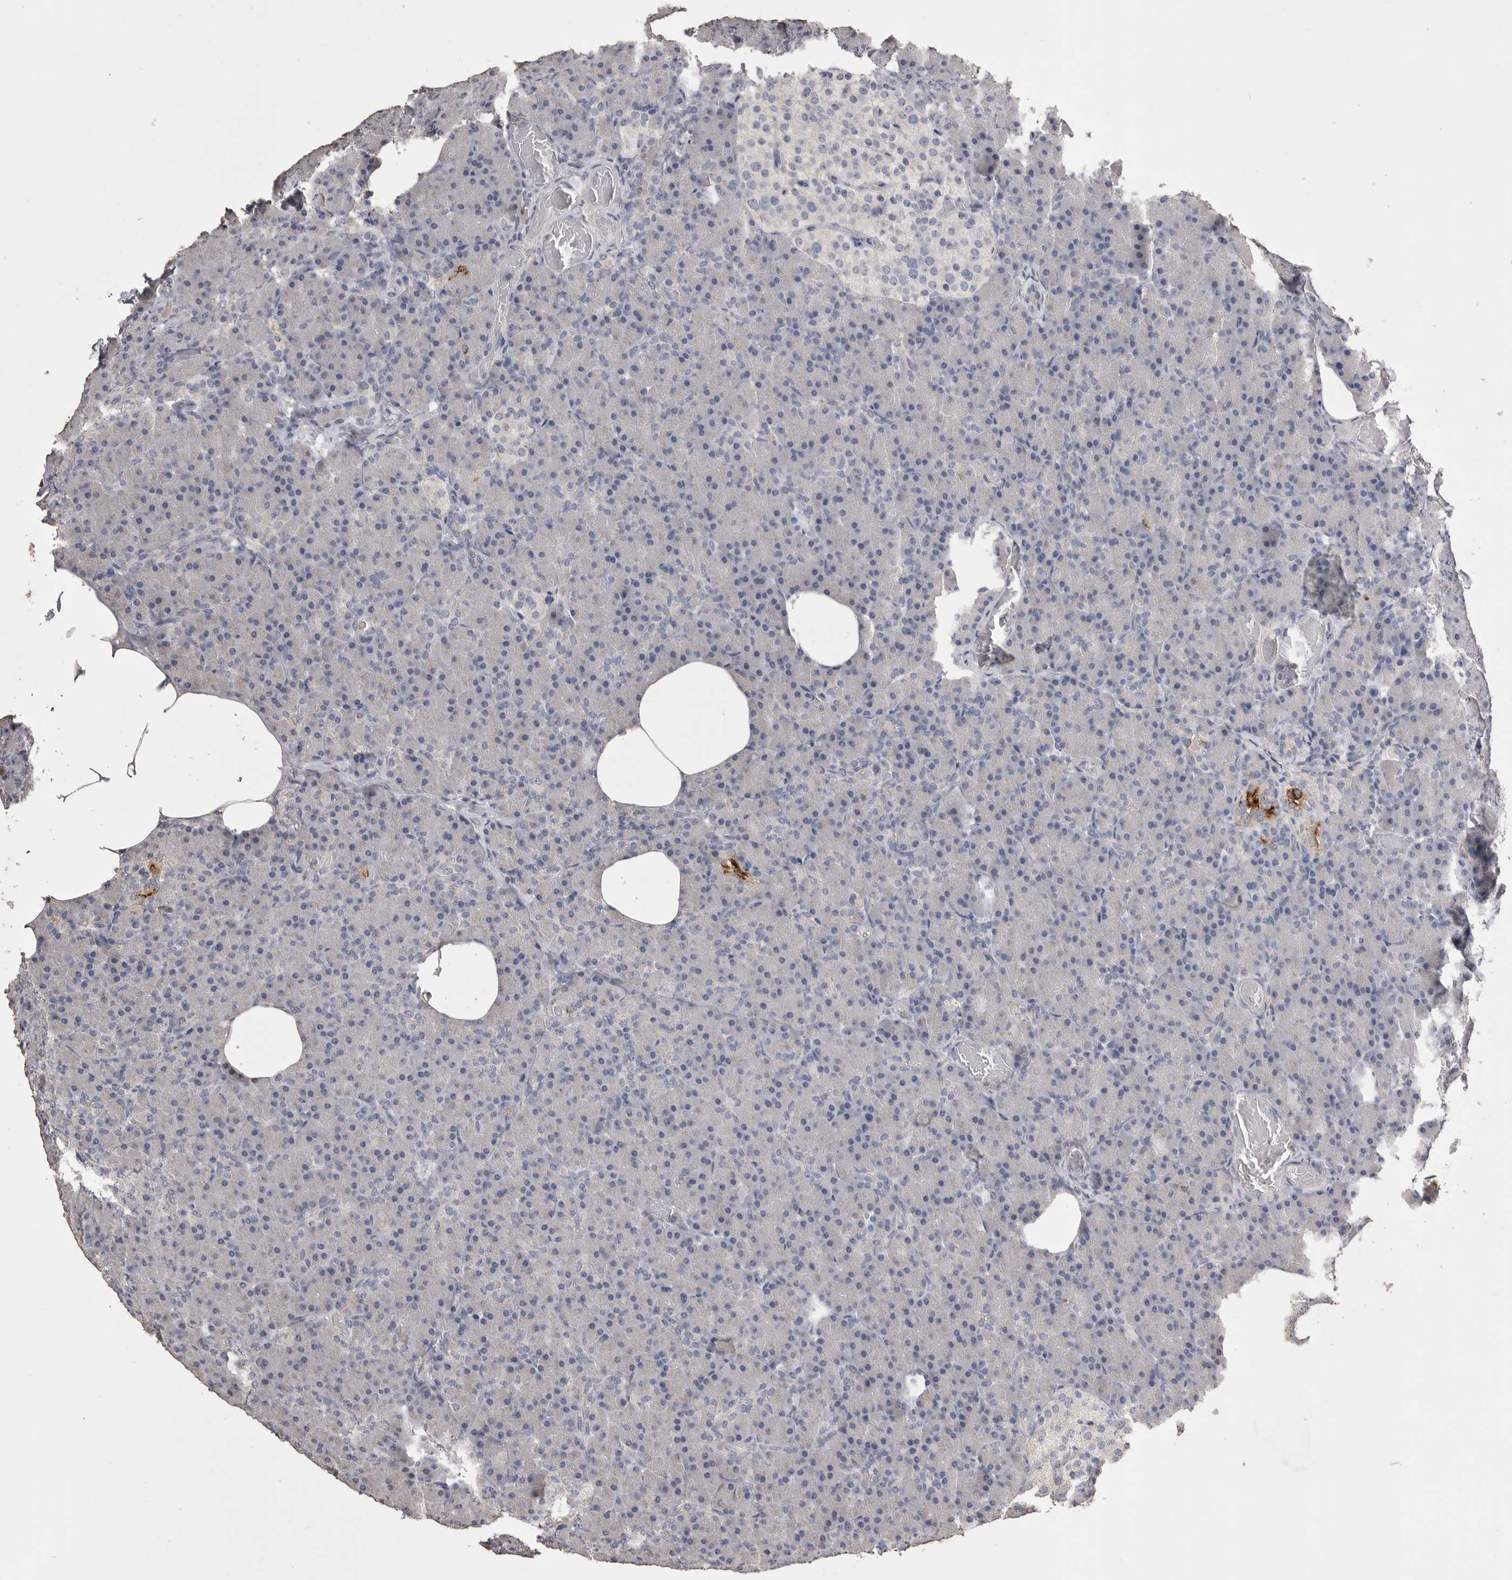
{"staining": {"intensity": "moderate", "quantity": "<25%", "location": "cytoplasmic/membranous"}, "tissue": "pancreas", "cell_type": "Exocrine glandular cells", "image_type": "normal", "snomed": [{"axis": "morphology", "description": "Normal tissue, NOS"}, {"axis": "topography", "description": "Pancreas"}], "caption": "This image reveals benign pancreas stained with immunohistochemistry (IHC) to label a protein in brown. The cytoplasmic/membranous of exocrine glandular cells show moderate positivity for the protein. Nuclei are counter-stained blue.", "gene": "MMP7", "patient": {"sex": "female", "age": 43}}